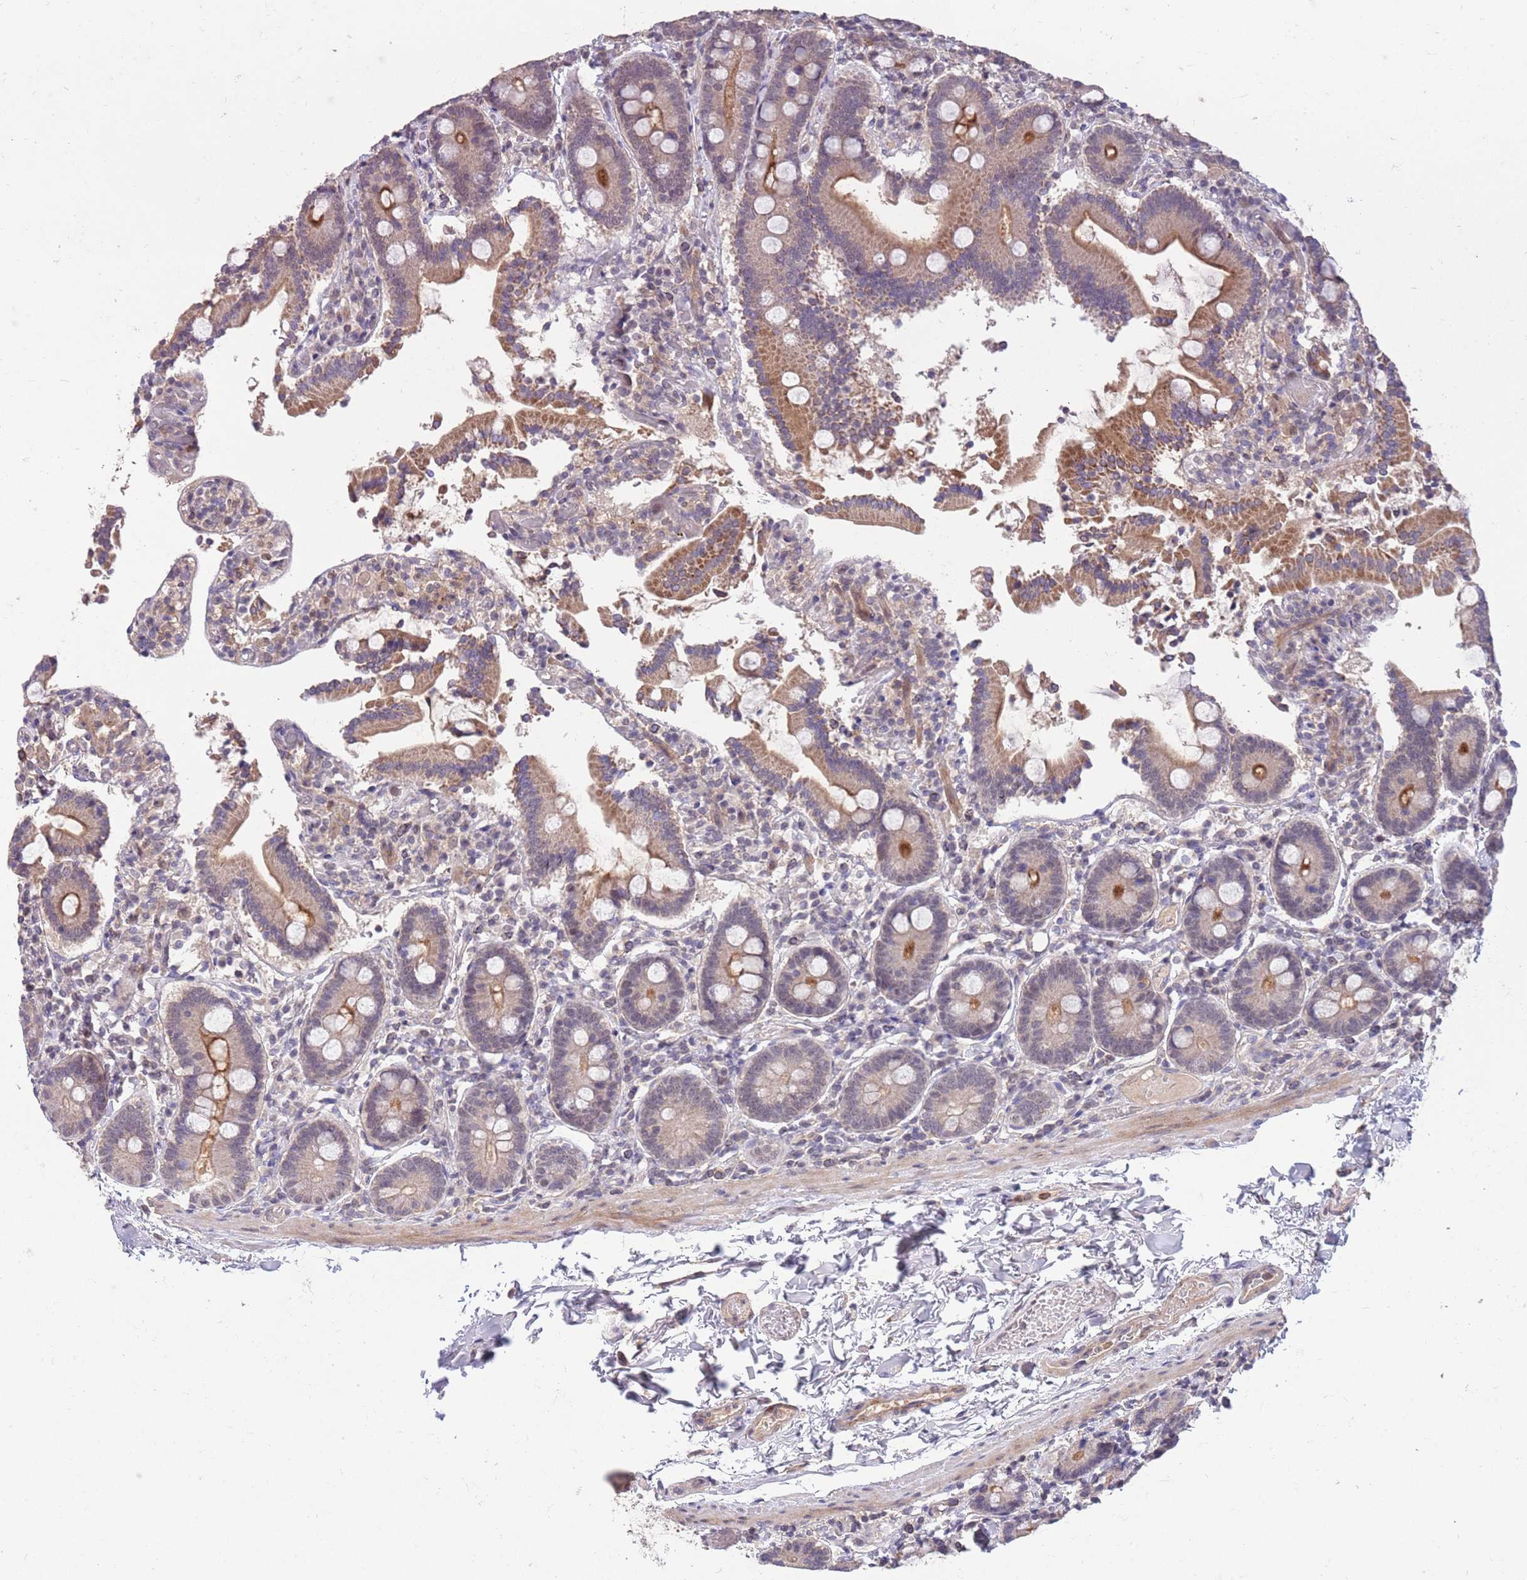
{"staining": {"intensity": "moderate", "quantity": ">75%", "location": "cytoplasmic/membranous"}, "tissue": "duodenum", "cell_type": "Glandular cells", "image_type": "normal", "snomed": [{"axis": "morphology", "description": "Normal tissue, NOS"}, {"axis": "topography", "description": "Duodenum"}], "caption": "Immunohistochemistry staining of unremarkable duodenum, which reveals medium levels of moderate cytoplasmic/membranous expression in approximately >75% of glandular cells indicating moderate cytoplasmic/membranous protein expression. The staining was performed using DAB (3,3'-diaminobenzidine) (brown) for protein detection and nuclei were counterstained in hematoxylin (blue).", "gene": "MEI1", "patient": {"sex": "male", "age": 55}}